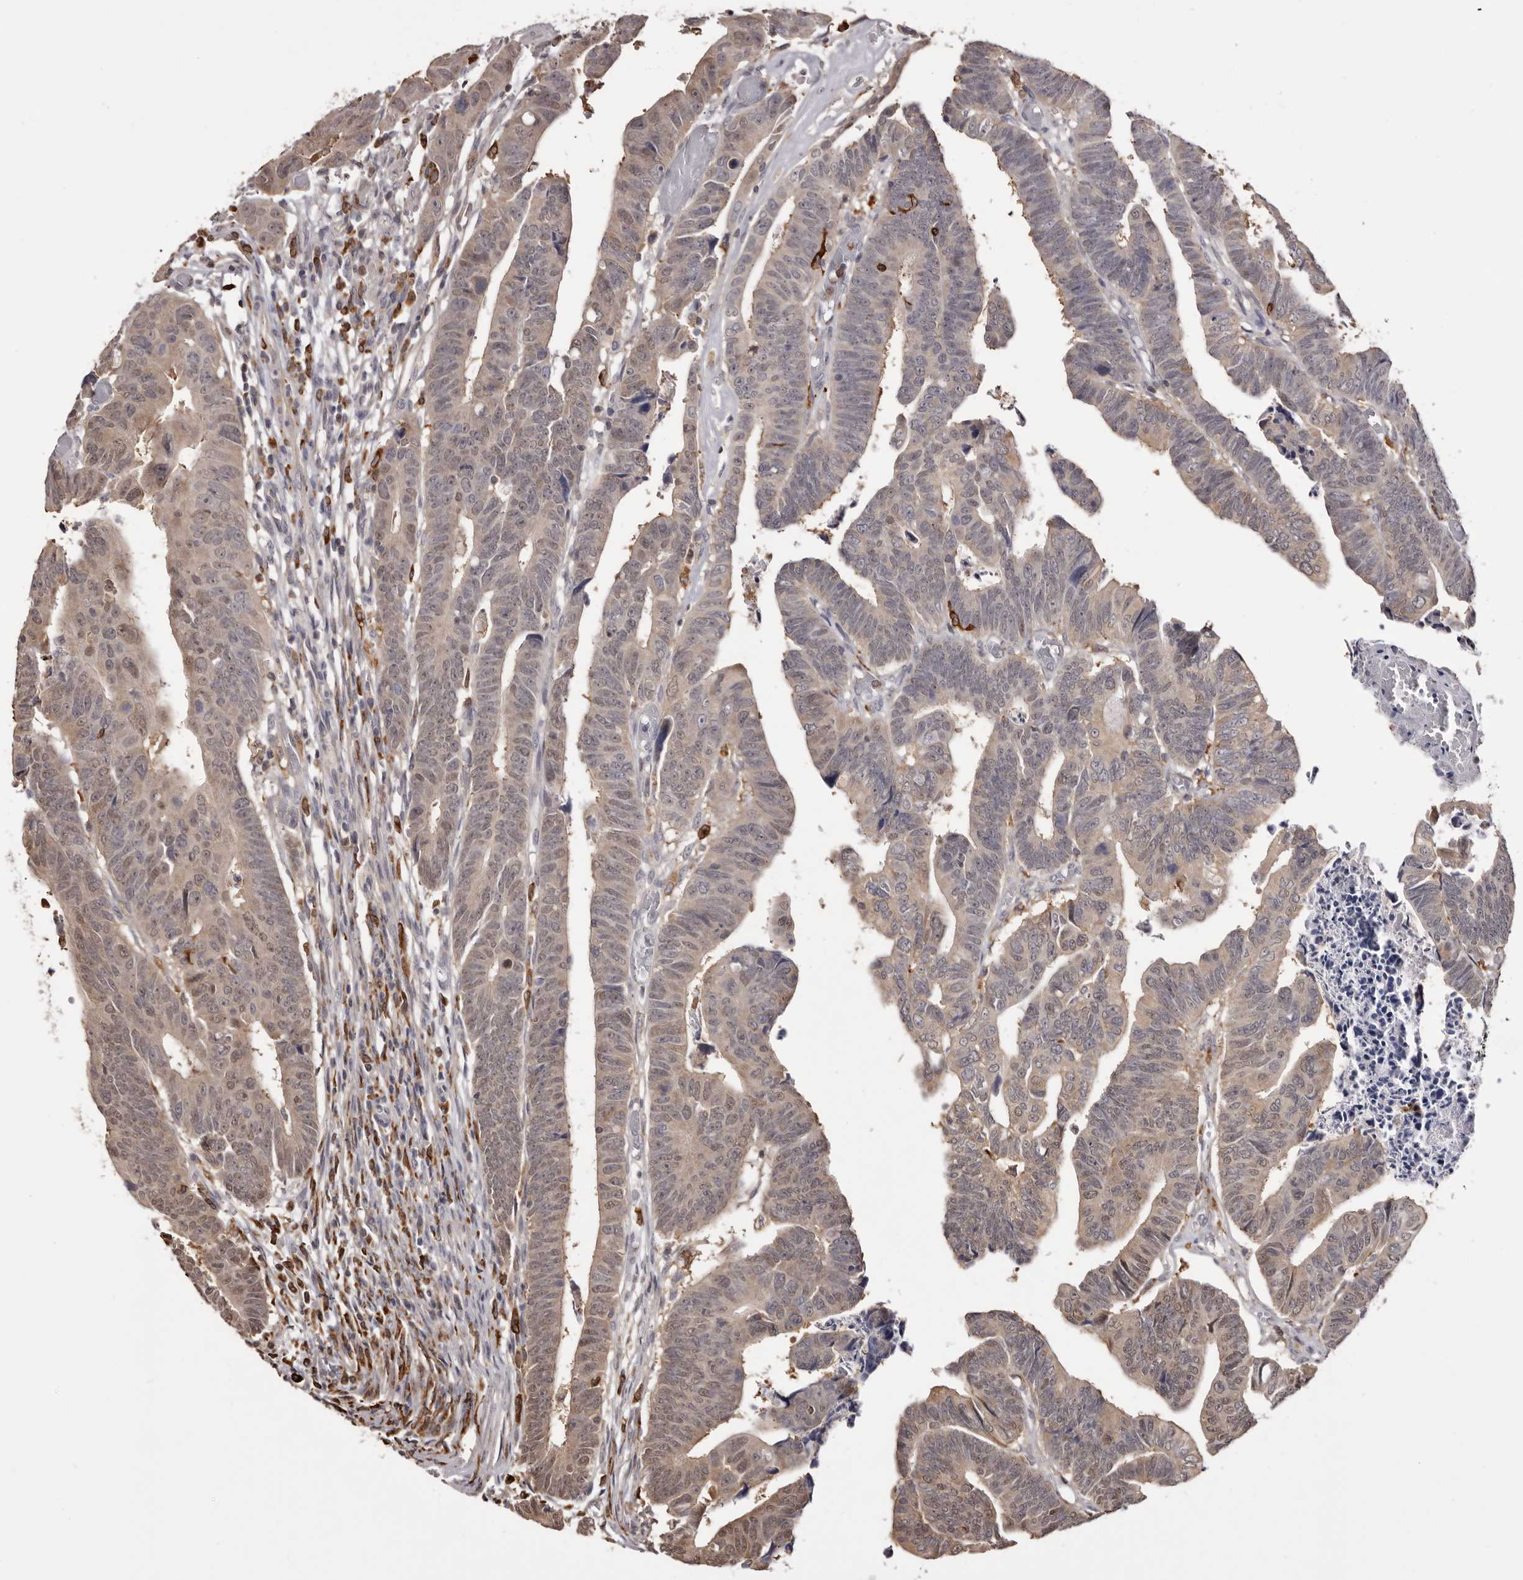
{"staining": {"intensity": "weak", "quantity": "25%-75%", "location": "cytoplasmic/membranous"}, "tissue": "colorectal cancer", "cell_type": "Tumor cells", "image_type": "cancer", "snomed": [{"axis": "morphology", "description": "Adenocarcinoma, NOS"}, {"axis": "topography", "description": "Rectum"}], "caption": "Immunohistochemistry (IHC) of colorectal adenocarcinoma shows low levels of weak cytoplasmic/membranous expression in approximately 25%-75% of tumor cells.", "gene": "TNNI1", "patient": {"sex": "female", "age": 65}}